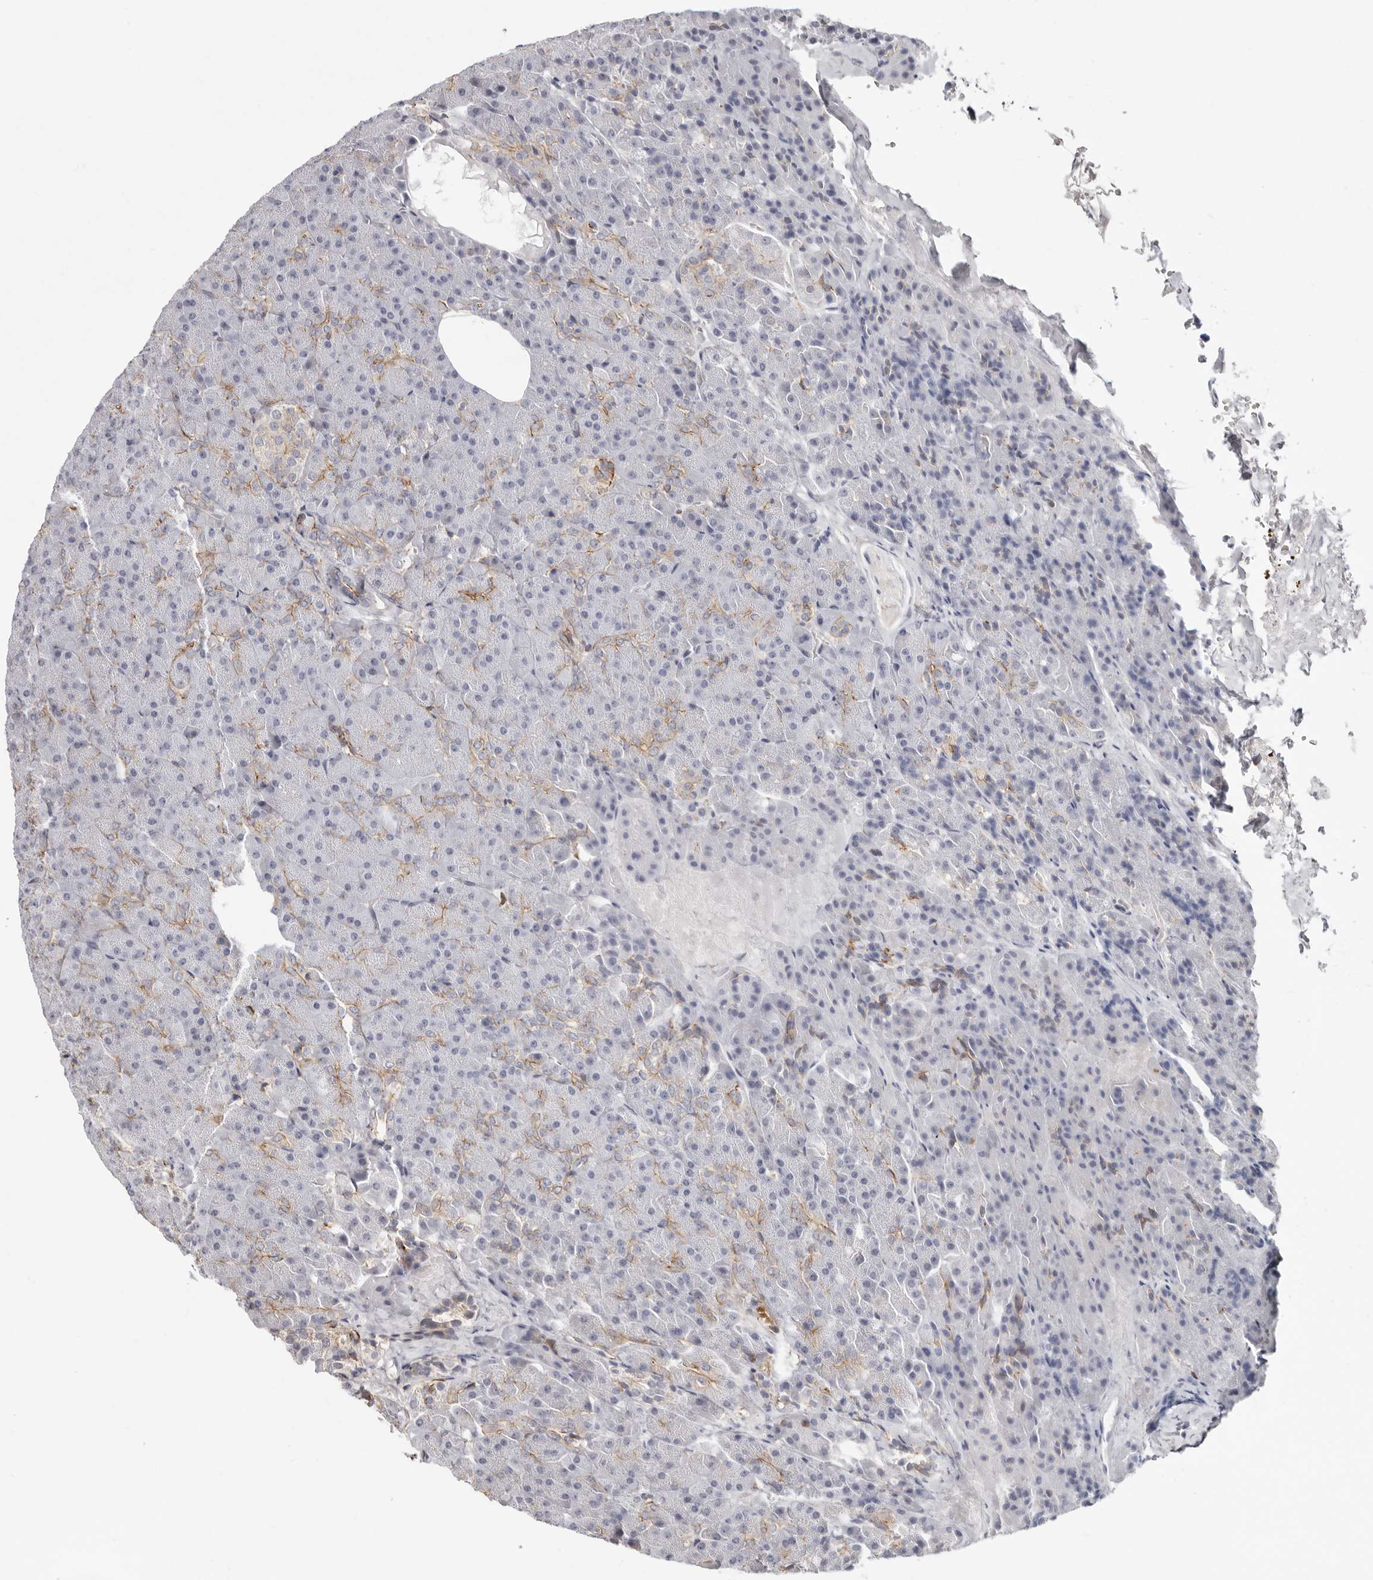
{"staining": {"intensity": "moderate", "quantity": "<25%", "location": "cytoplasmic/membranous"}, "tissue": "pancreas", "cell_type": "Exocrine glandular cells", "image_type": "normal", "snomed": [{"axis": "morphology", "description": "Normal tissue, NOS"}, {"axis": "morphology", "description": "Carcinoid, malignant, NOS"}, {"axis": "topography", "description": "Pancreas"}], "caption": "Immunohistochemical staining of unremarkable human pancreas shows <25% levels of moderate cytoplasmic/membranous protein staining in approximately <25% of exocrine glandular cells. Using DAB (brown) and hematoxylin (blue) stains, captured at high magnification using brightfield microscopy.", "gene": "SZT2", "patient": {"sex": "female", "age": 35}}